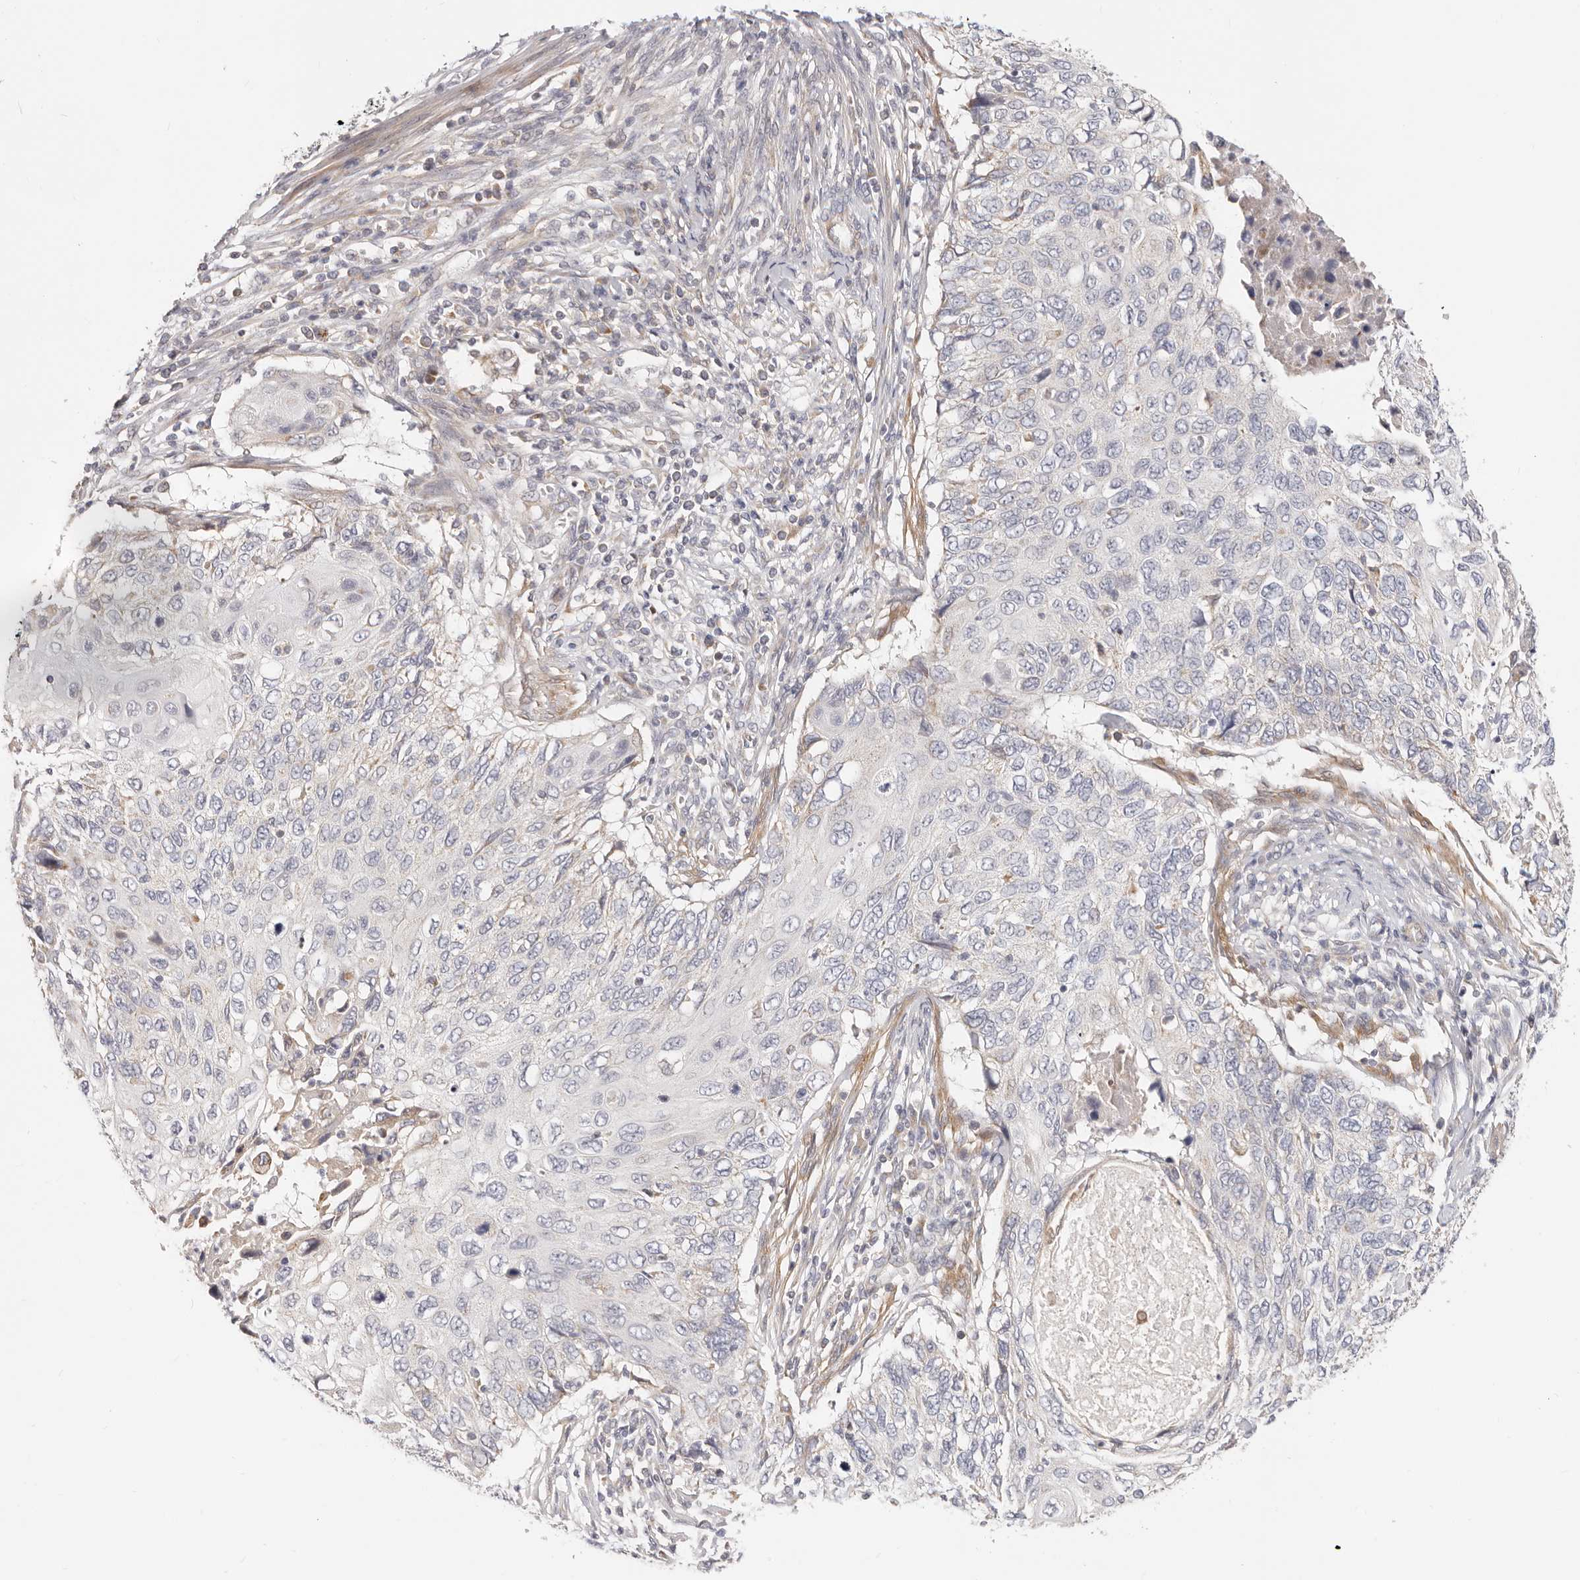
{"staining": {"intensity": "negative", "quantity": "none", "location": "none"}, "tissue": "cervical cancer", "cell_type": "Tumor cells", "image_type": "cancer", "snomed": [{"axis": "morphology", "description": "Squamous cell carcinoma, NOS"}, {"axis": "topography", "description": "Cervix"}], "caption": "Protein analysis of cervical cancer (squamous cell carcinoma) displays no significant staining in tumor cells. (Stains: DAB immunohistochemistry (IHC) with hematoxylin counter stain, Microscopy: brightfield microscopy at high magnification).", "gene": "TFB2M", "patient": {"sex": "female", "age": 70}}